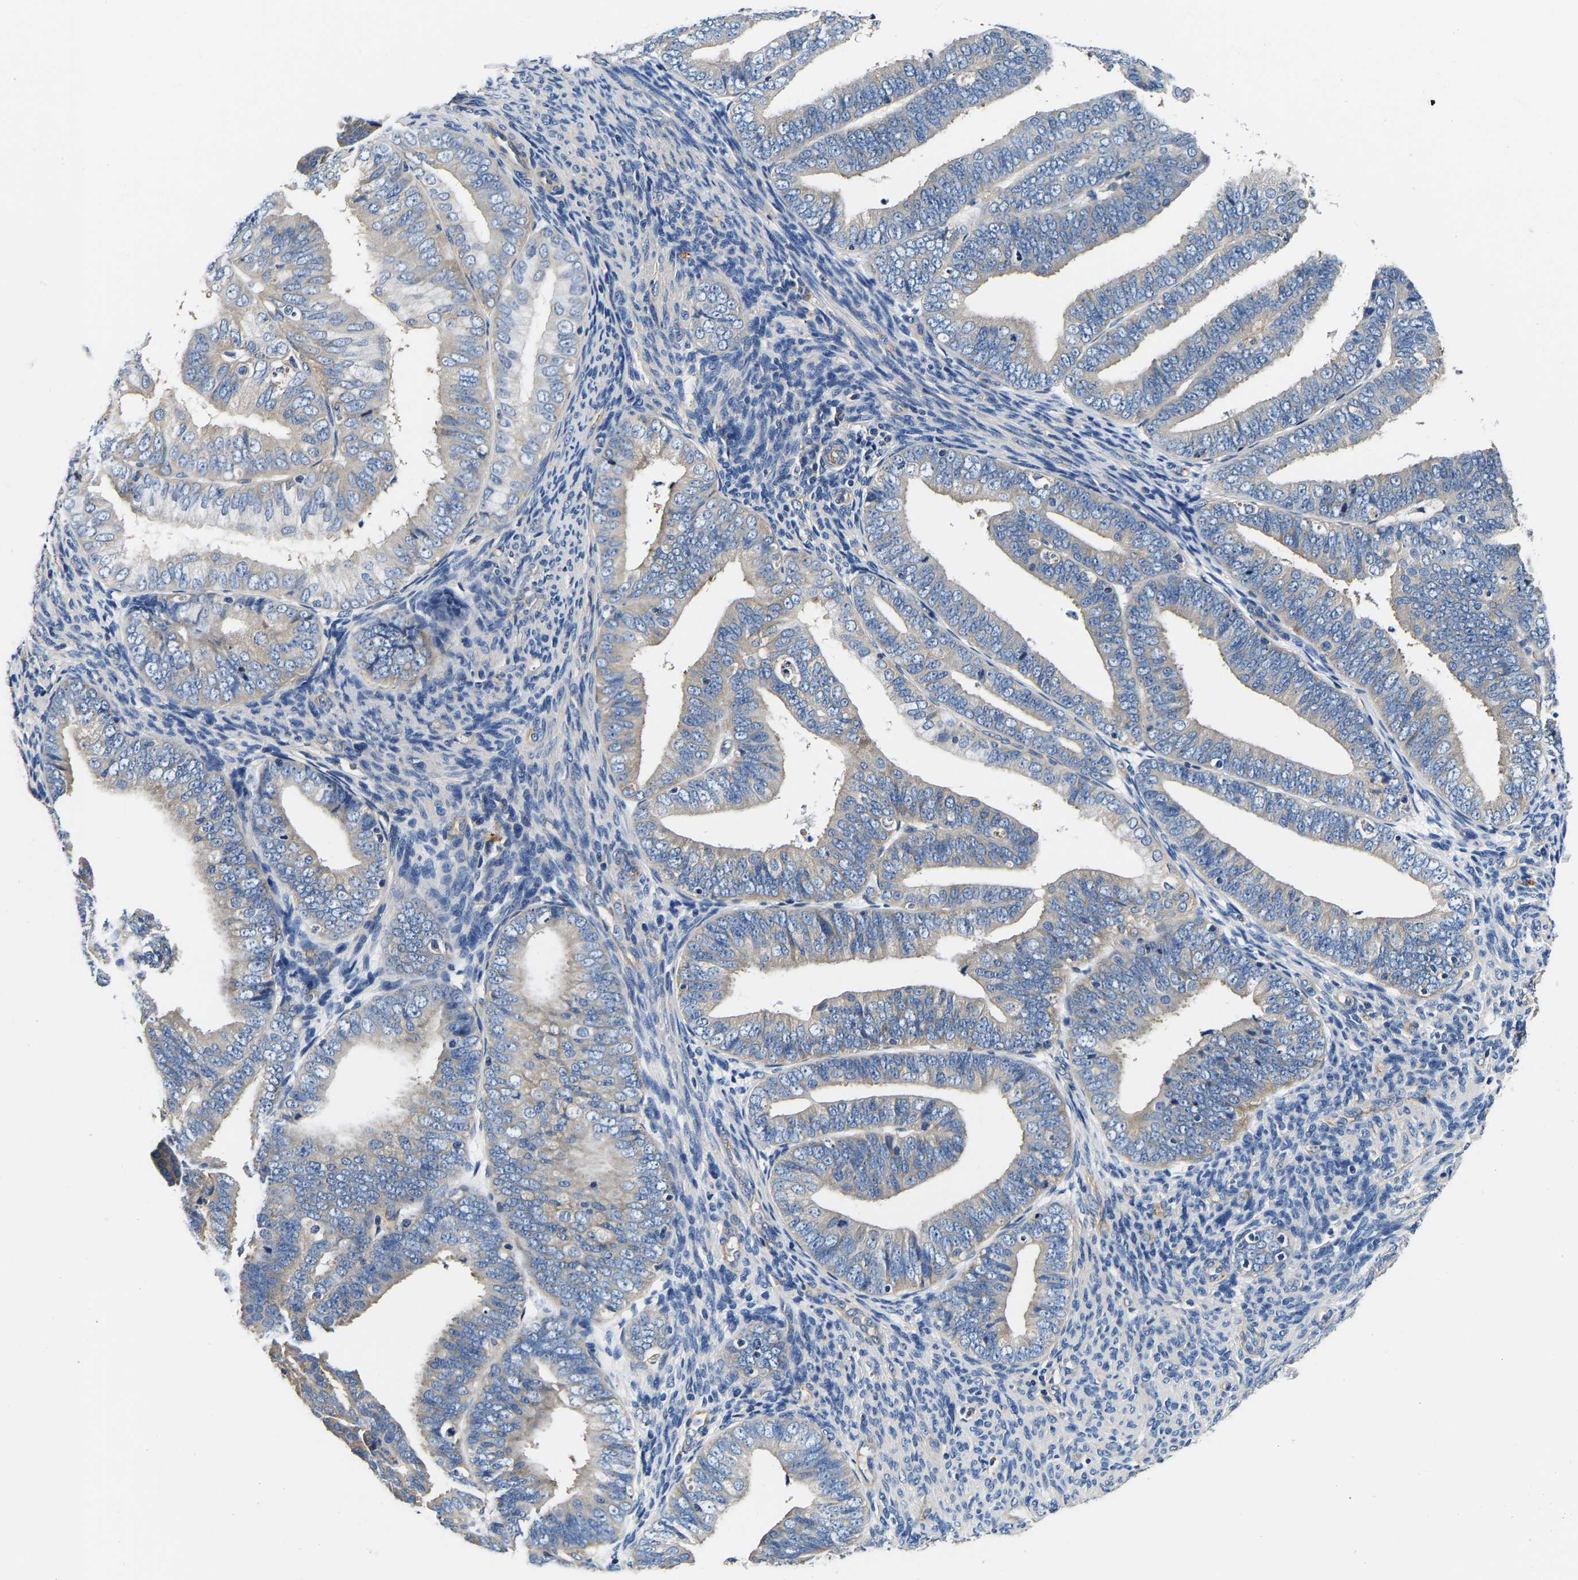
{"staining": {"intensity": "weak", "quantity": "<25%", "location": "cytoplasmic/membranous"}, "tissue": "endometrial cancer", "cell_type": "Tumor cells", "image_type": "cancer", "snomed": [{"axis": "morphology", "description": "Adenocarcinoma, NOS"}, {"axis": "topography", "description": "Endometrium"}], "caption": "A histopathology image of human endometrial cancer is negative for staining in tumor cells. Brightfield microscopy of immunohistochemistry stained with DAB (3,3'-diaminobenzidine) (brown) and hematoxylin (blue), captured at high magnification.", "gene": "SH3GLB1", "patient": {"sex": "female", "age": 63}}